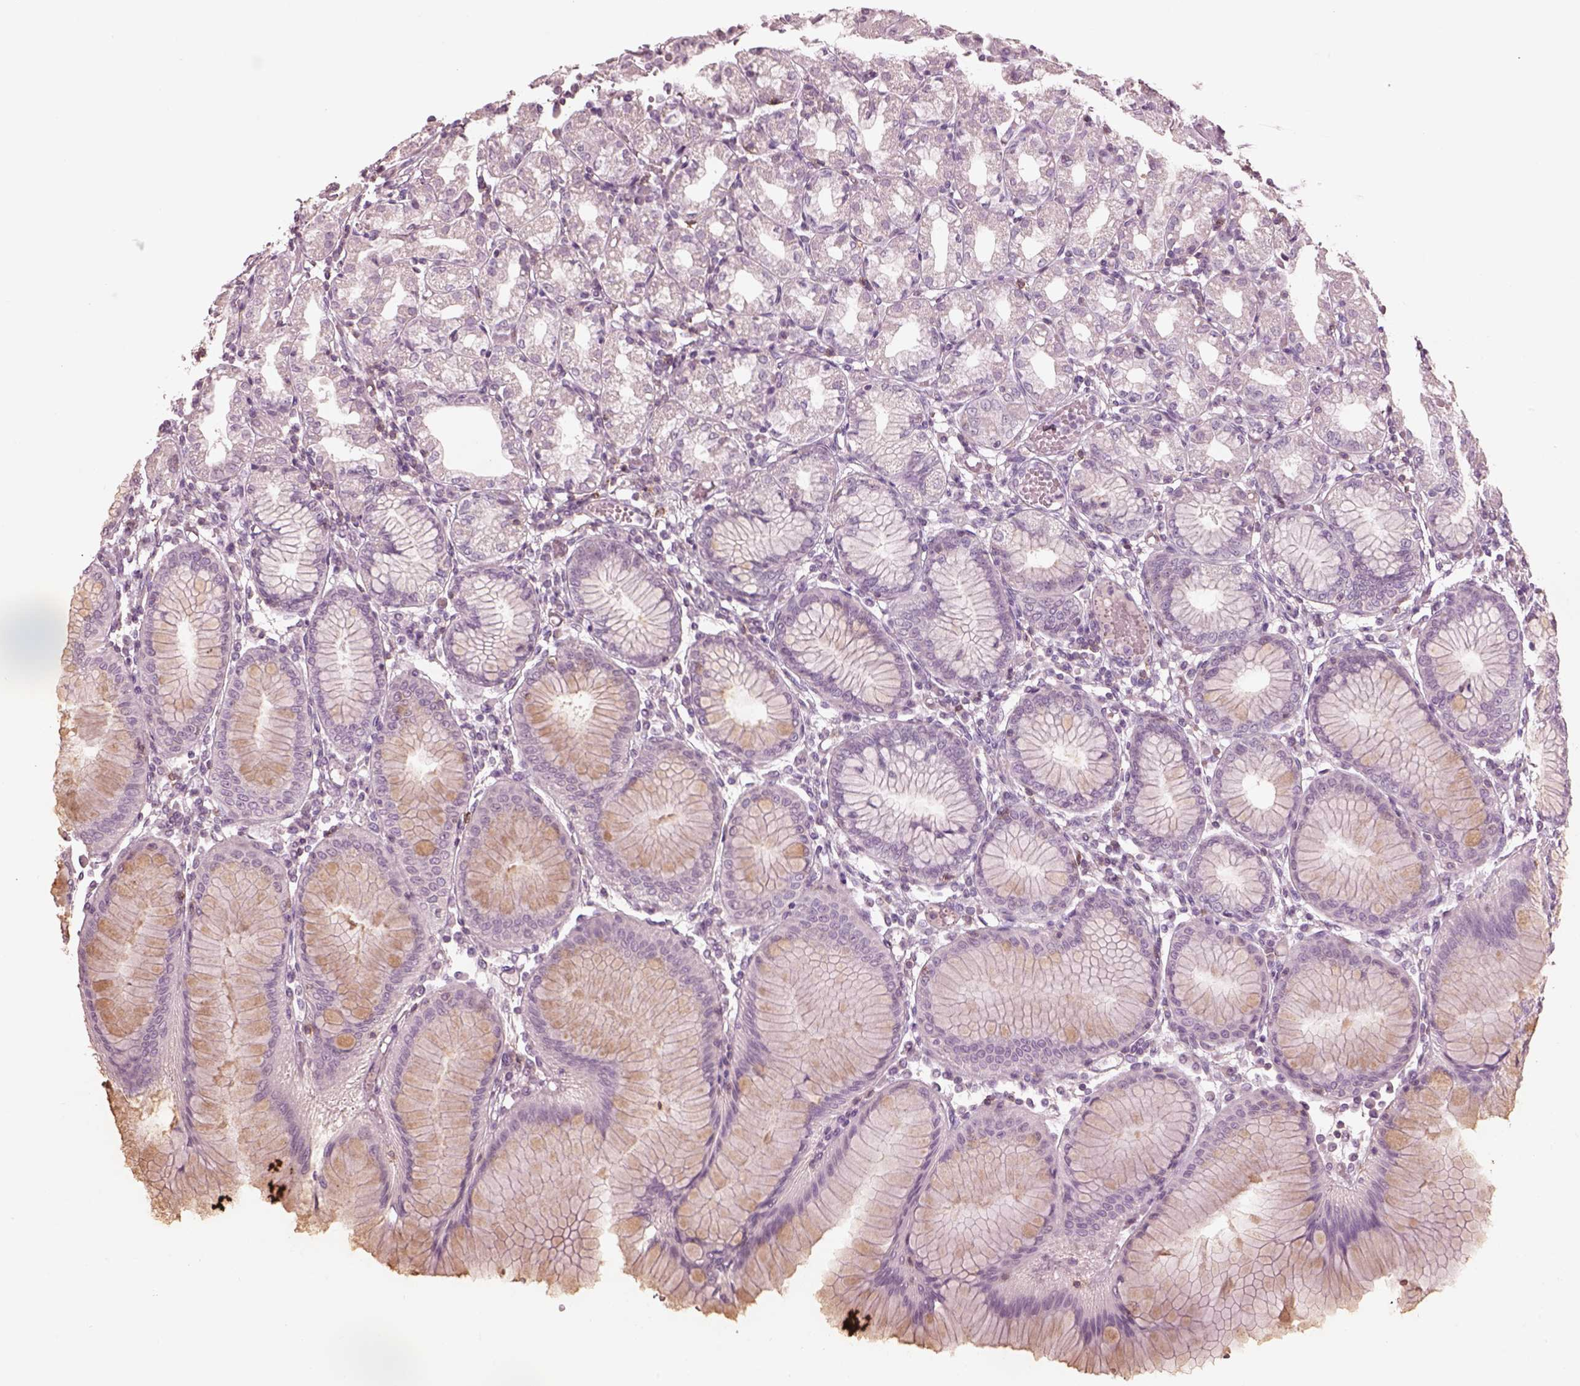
{"staining": {"intensity": "negative", "quantity": "none", "location": "none"}, "tissue": "stomach", "cell_type": "Glandular cells", "image_type": "normal", "snomed": [{"axis": "morphology", "description": "Normal tissue, NOS"}, {"axis": "topography", "description": "Skeletal muscle"}, {"axis": "topography", "description": "Stomach"}], "caption": "Immunohistochemical staining of benign human stomach demonstrates no significant expression in glandular cells.", "gene": "PDCD1", "patient": {"sex": "female", "age": 57}}